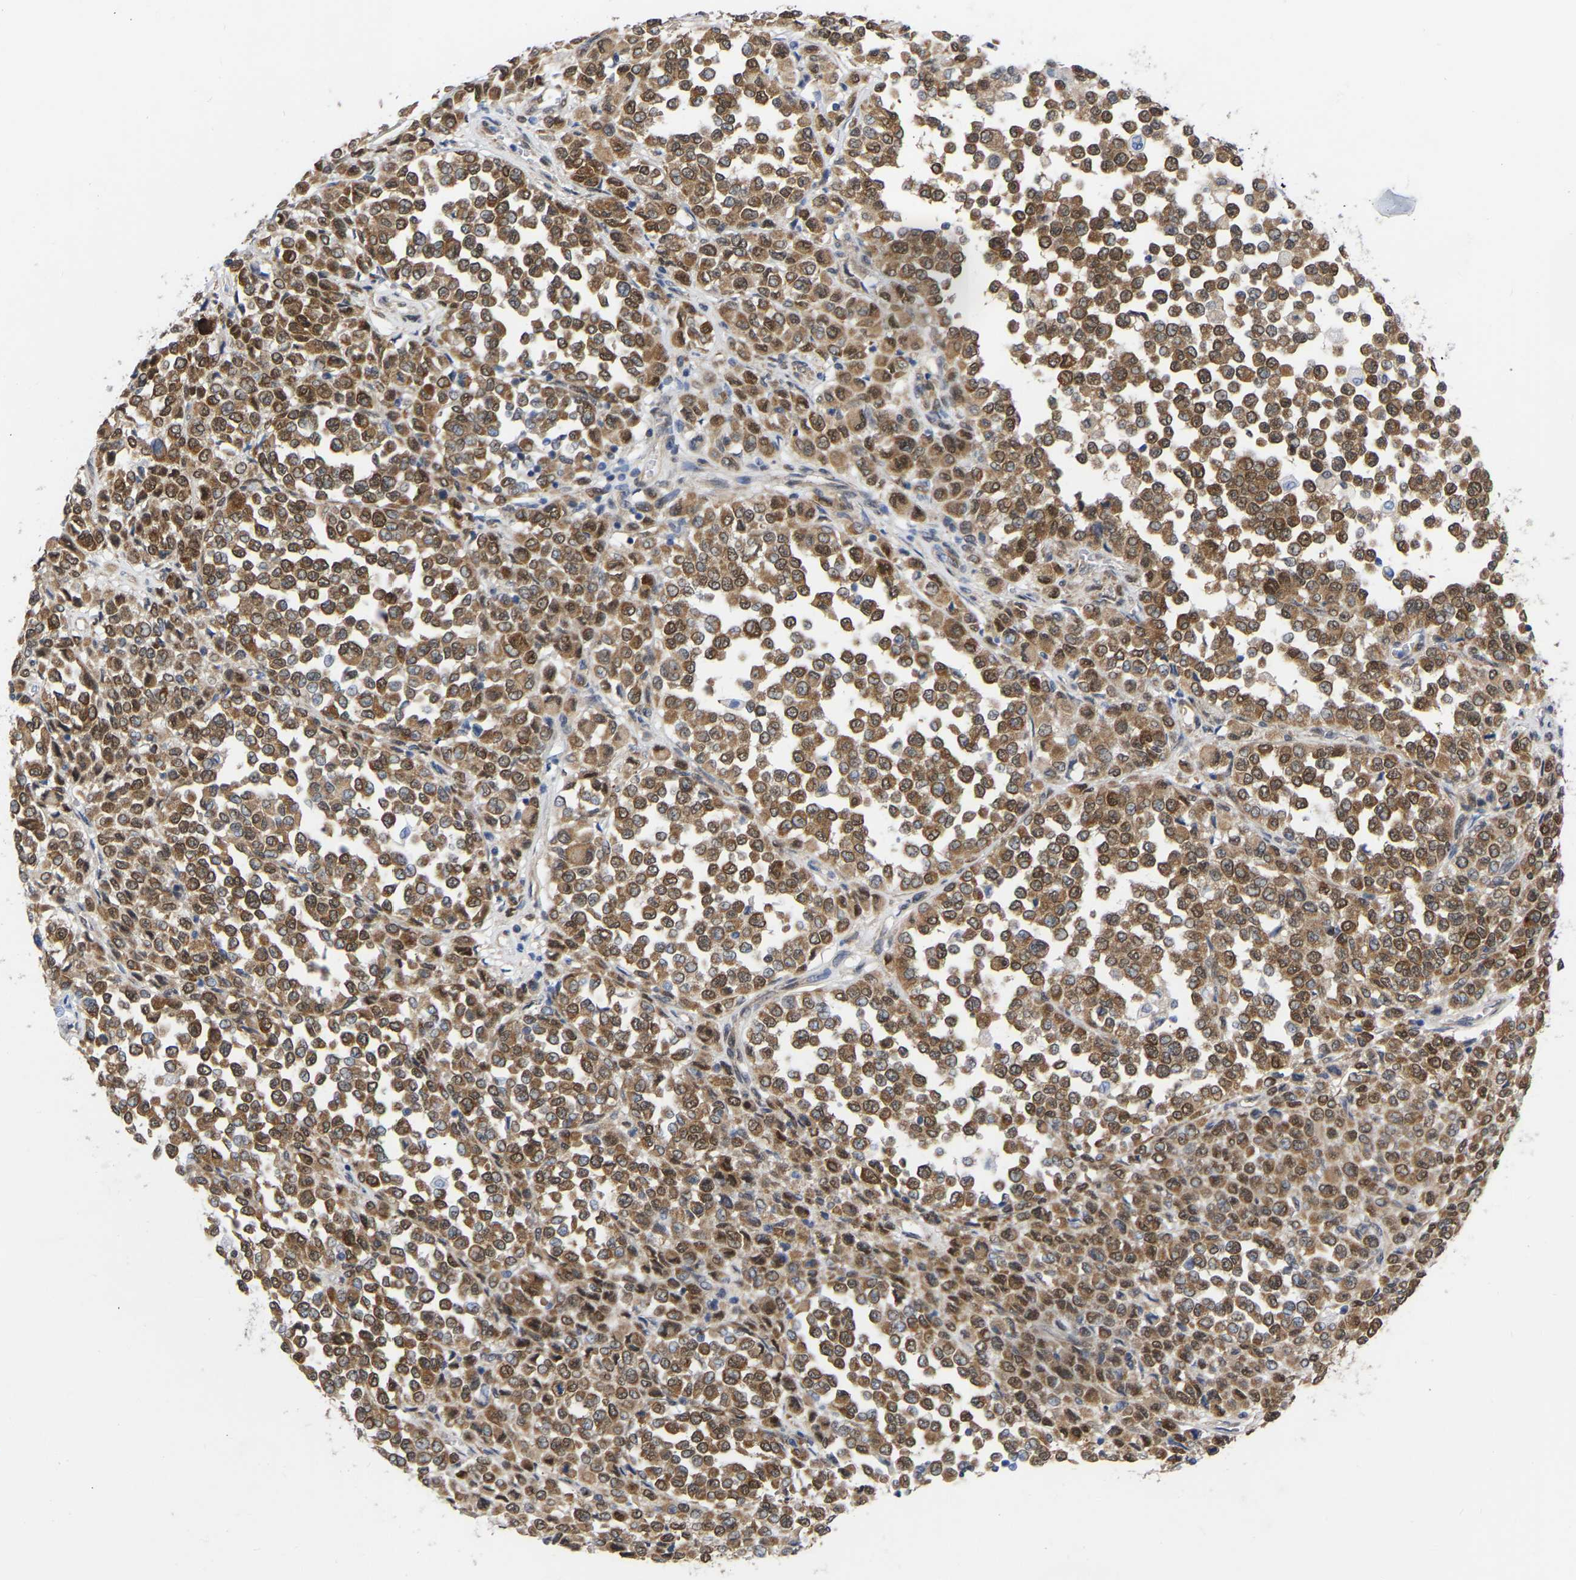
{"staining": {"intensity": "moderate", "quantity": ">75%", "location": "cytoplasmic/membranous"}, "tissue": "melanoma", "cell_type": "Tumor cells", "image_type": "cancer", "snomed": [{"axis": "morphology", "description": "Malignant melanoma, Metastatic site"}, {"axis": "topography", "description": "Pancreas"}], "caption": "This is an image of immunohistochemistry (IHC) staining of melanoma, which shows moderate staining in the cytoplasmic/membranous of tumor cells.", "gene": "UBE4B", "patient": {"sex": "female", "age": 30}}